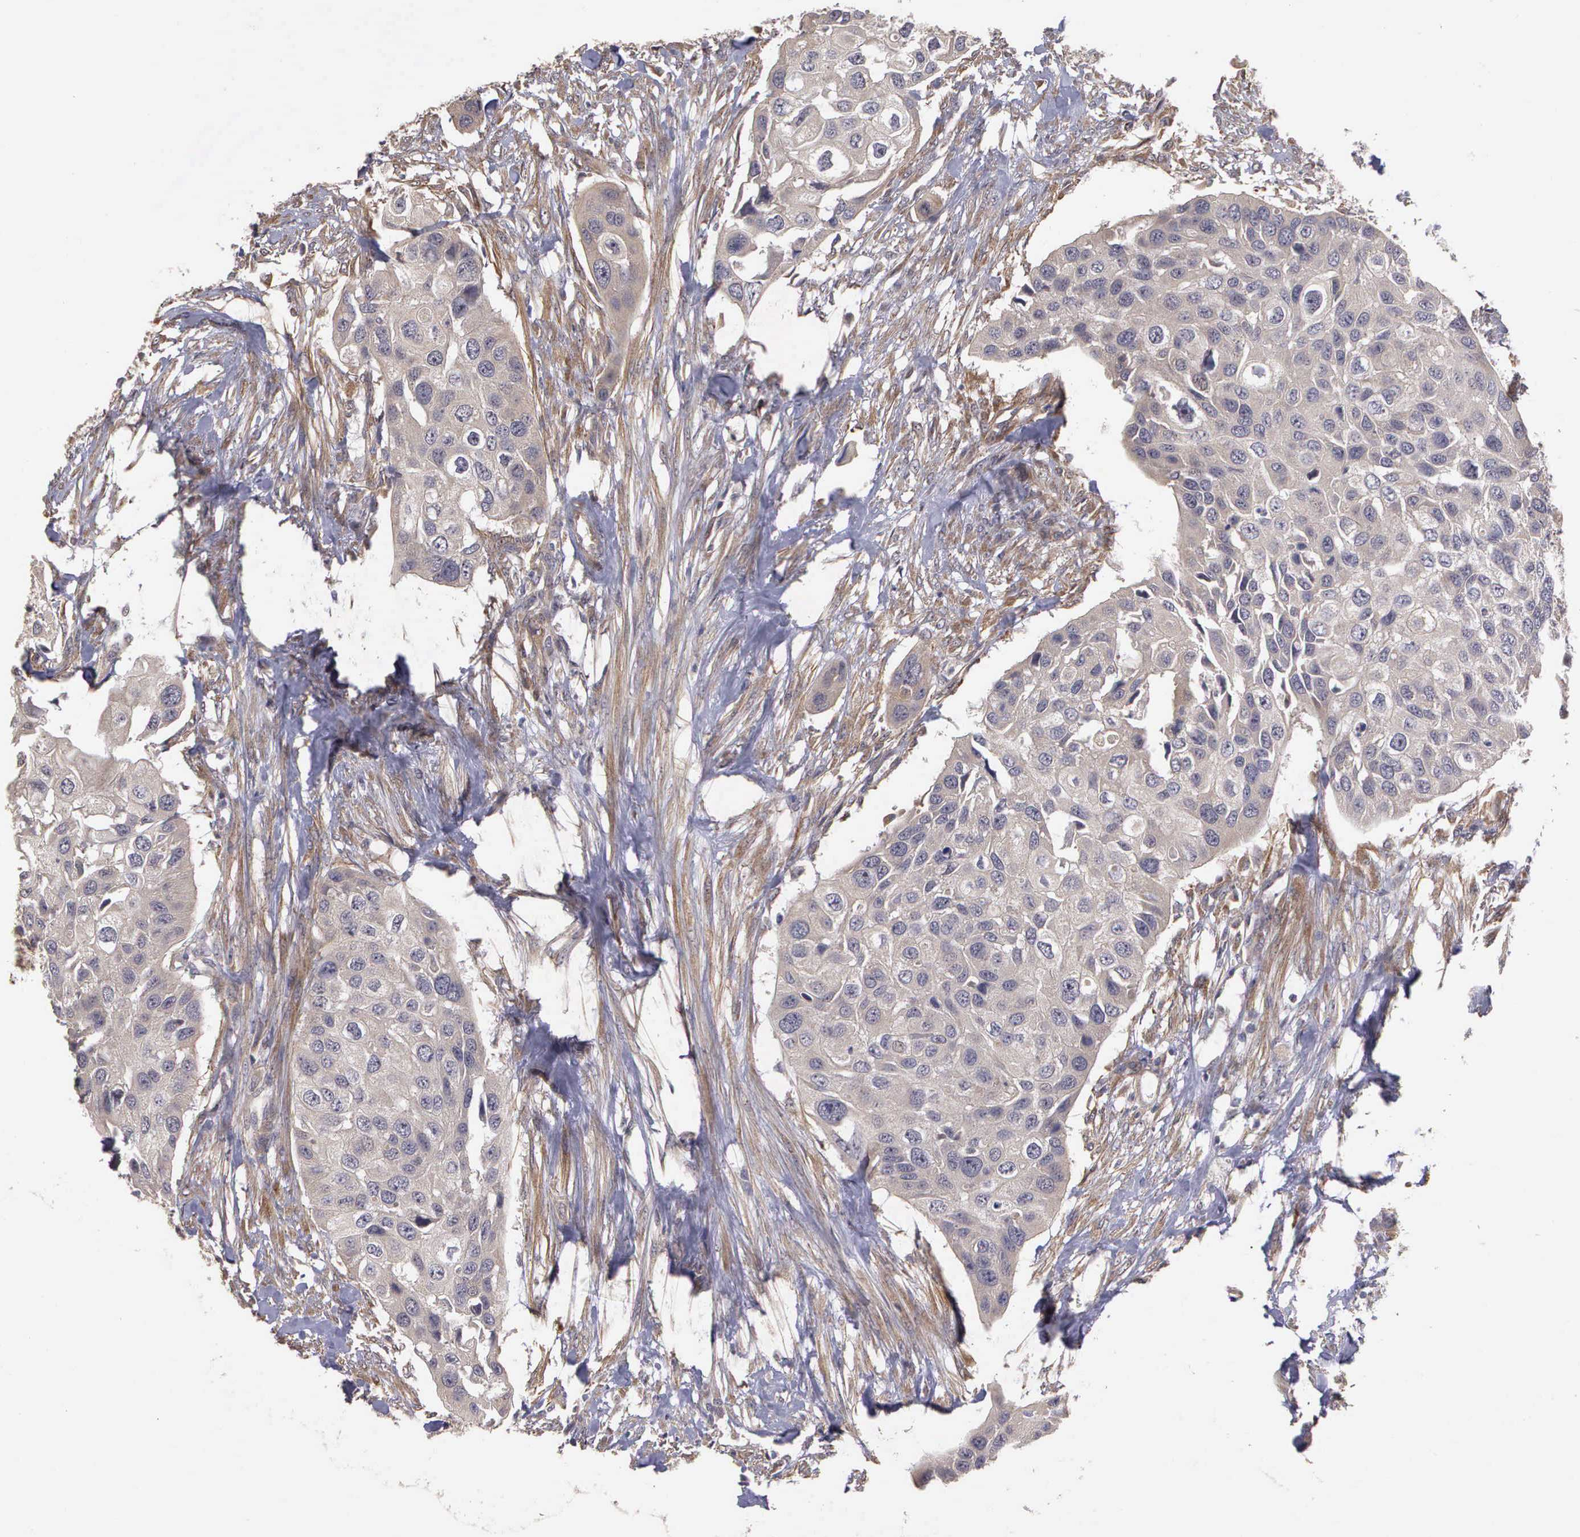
{"staining": {"intensity": "weak", "quantity": ">75%", "location": "cytoplasmic/membranous"}, "tissue": "urothelial cancer", "cell_type": "Tumor cells", "image_type": "cancer", "snomed": [{"axis": "morphology", "description": "Urothelial carcinoma, High grade"}, {"axis": "topography", "description": "Urinary bladder"}], "caption": "The micrograph reveals staining of high-grade urothelial carcinoma, revealing weak cytoplasmic/membranous protein expression (brown color) within tumor cells.", "gene": "RTL10", "patient": {"sex": "male", "age": 55}}